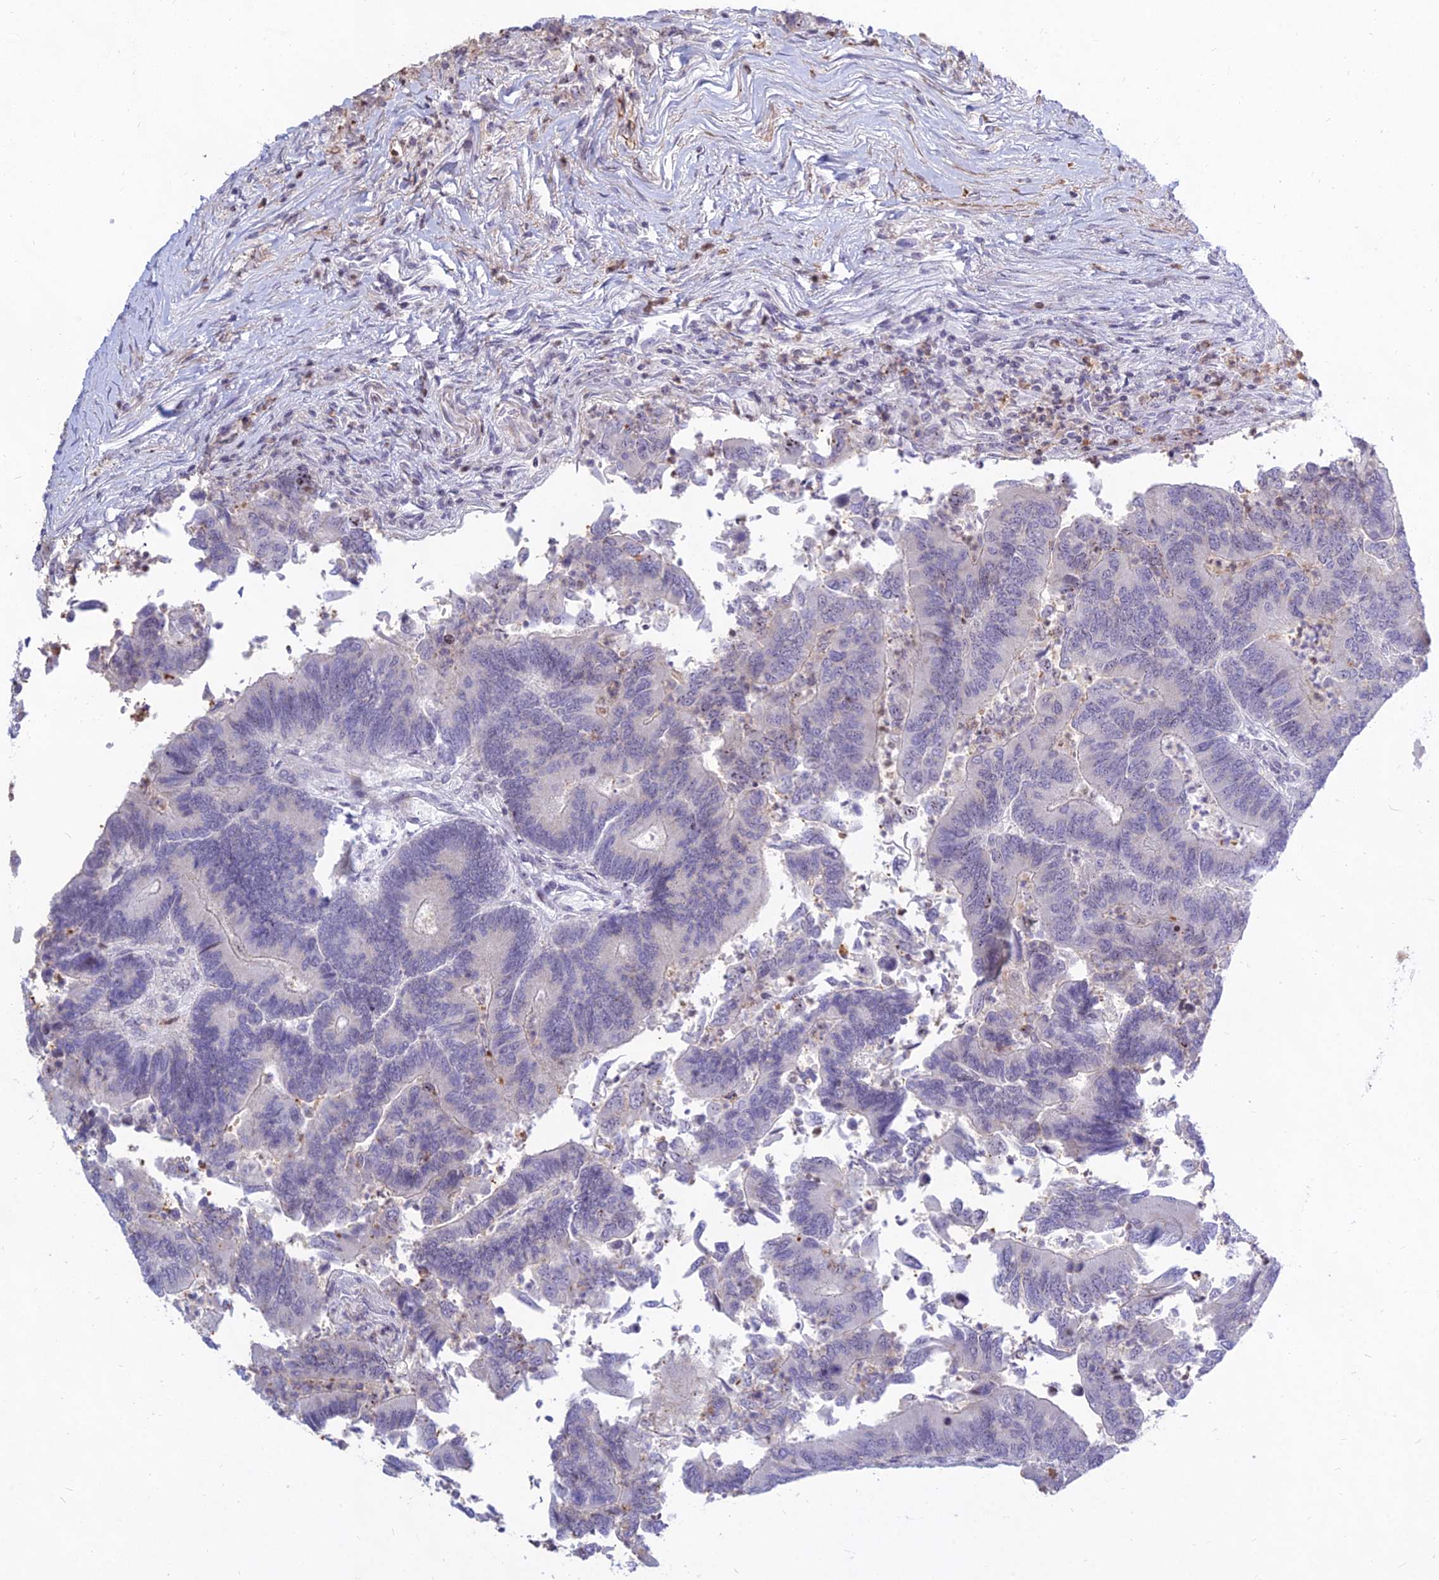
{"staining": {"intensity": "negative", "quantity": "none", "location": "none"}, "tissue": "colorectal cancer", "cell_type": "Tumor cells", "image_type": "cancer", "snomed": [{"axis": "morphology", "description": "Adenocarcinoma, NOS"}, {"axis": "topography", "description": "Colon"}], "caption": "Colorectal cancer was stained to show a protein in brown. There is no significant staining in tumor cells.", "gene": "KRR1", "patient": {"sex": "female", "age": 67}}